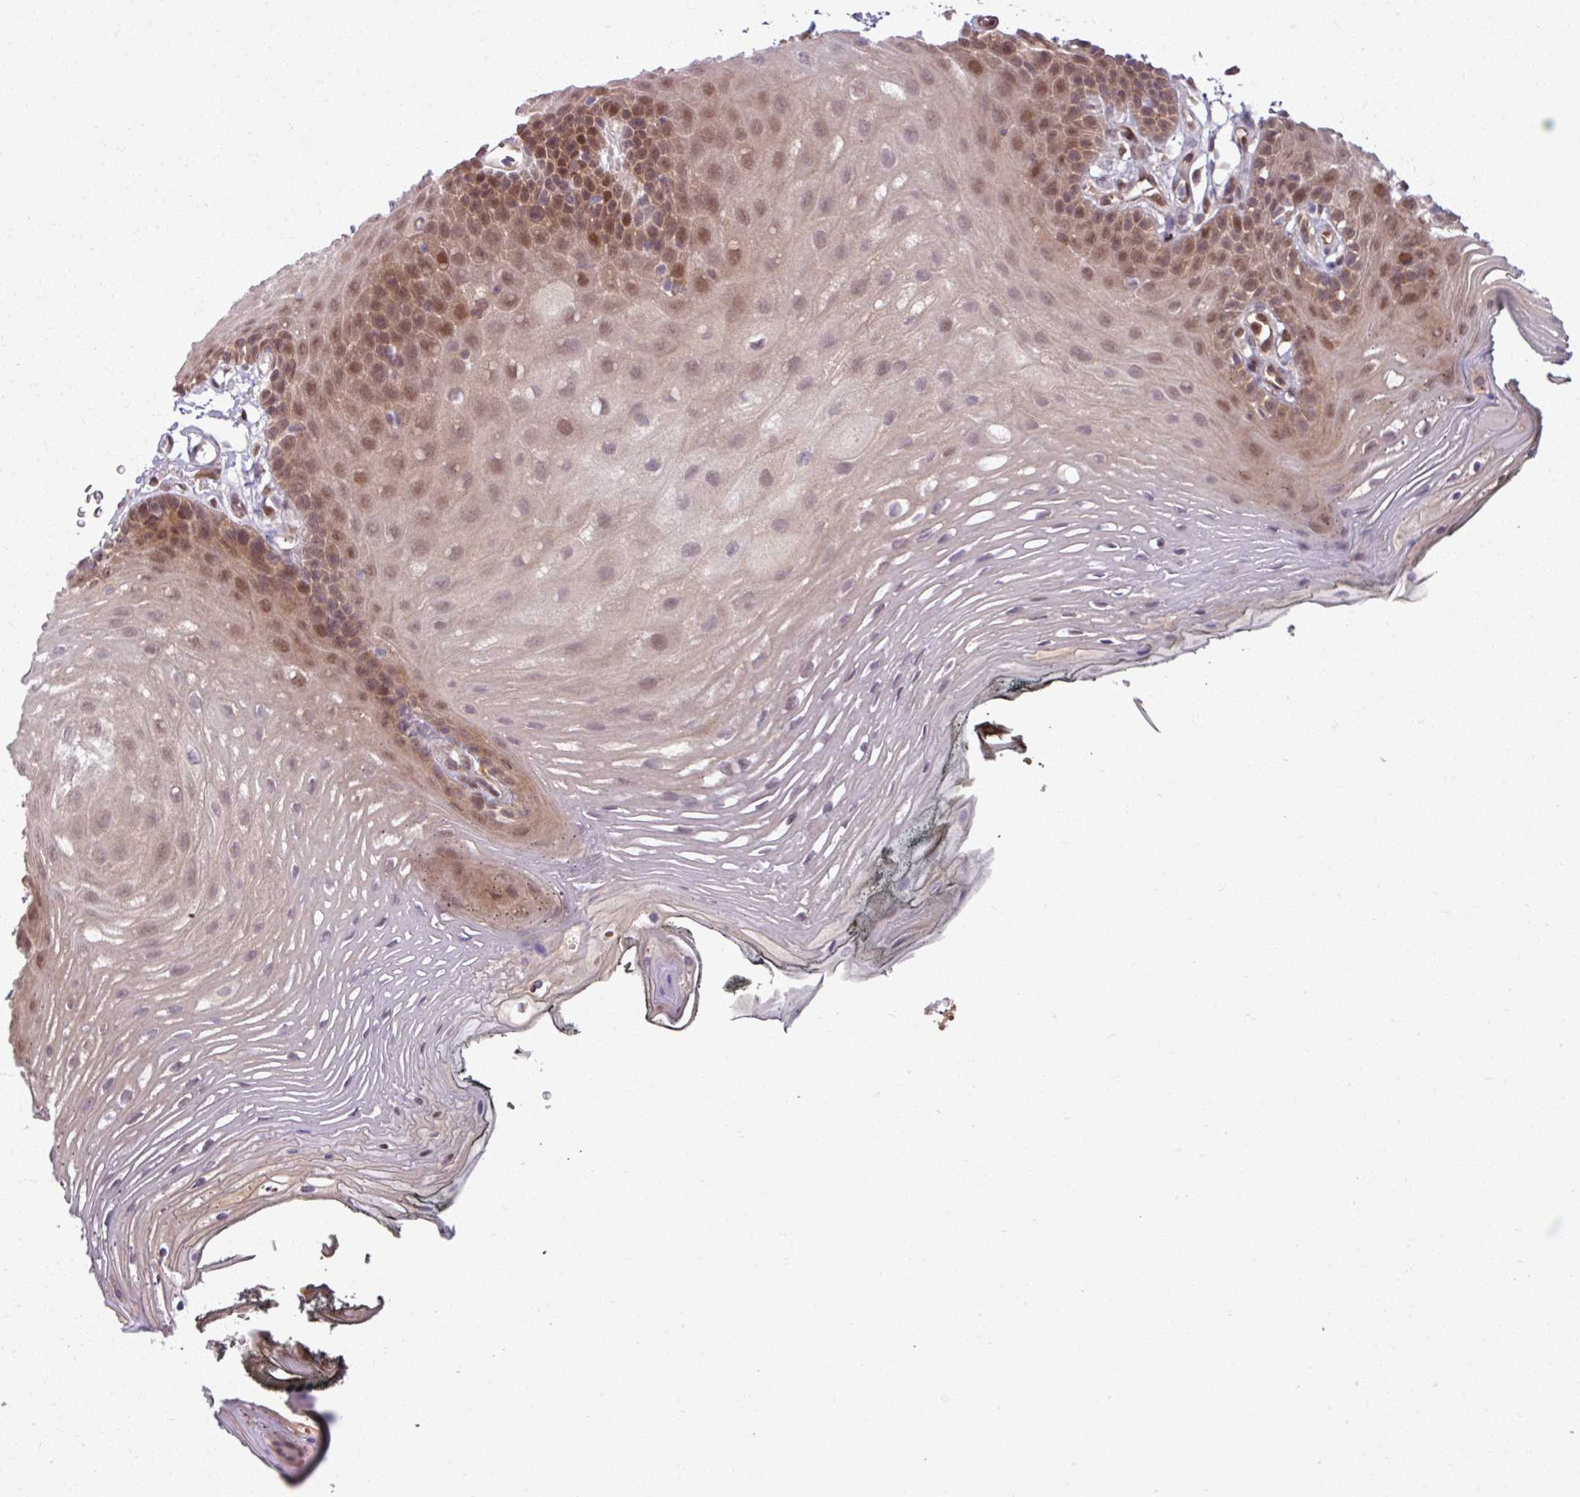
{"staining": {"intensity": "moderate", "quantity": "25%-75%", "location": "nuclear"}, "tissue": "oral mucosa", "cell_type": "Squamous epithelial cells", "image_type": "normal", "snomed": [{"axis": "morphology", "description": "Normal tissue, NOS"}, {"axis": "topography", "description": "Oral tissue"}, {"axis": "topography", "description": "Tounge, NOS"}], "caption": "Unremarkable oral mucosa demonstrates moderate nuclear expression in about 25%-75% of squamous epithelial cells.", "gene": "KCTD11", "patient": {"sex": "female", "age": 81}}